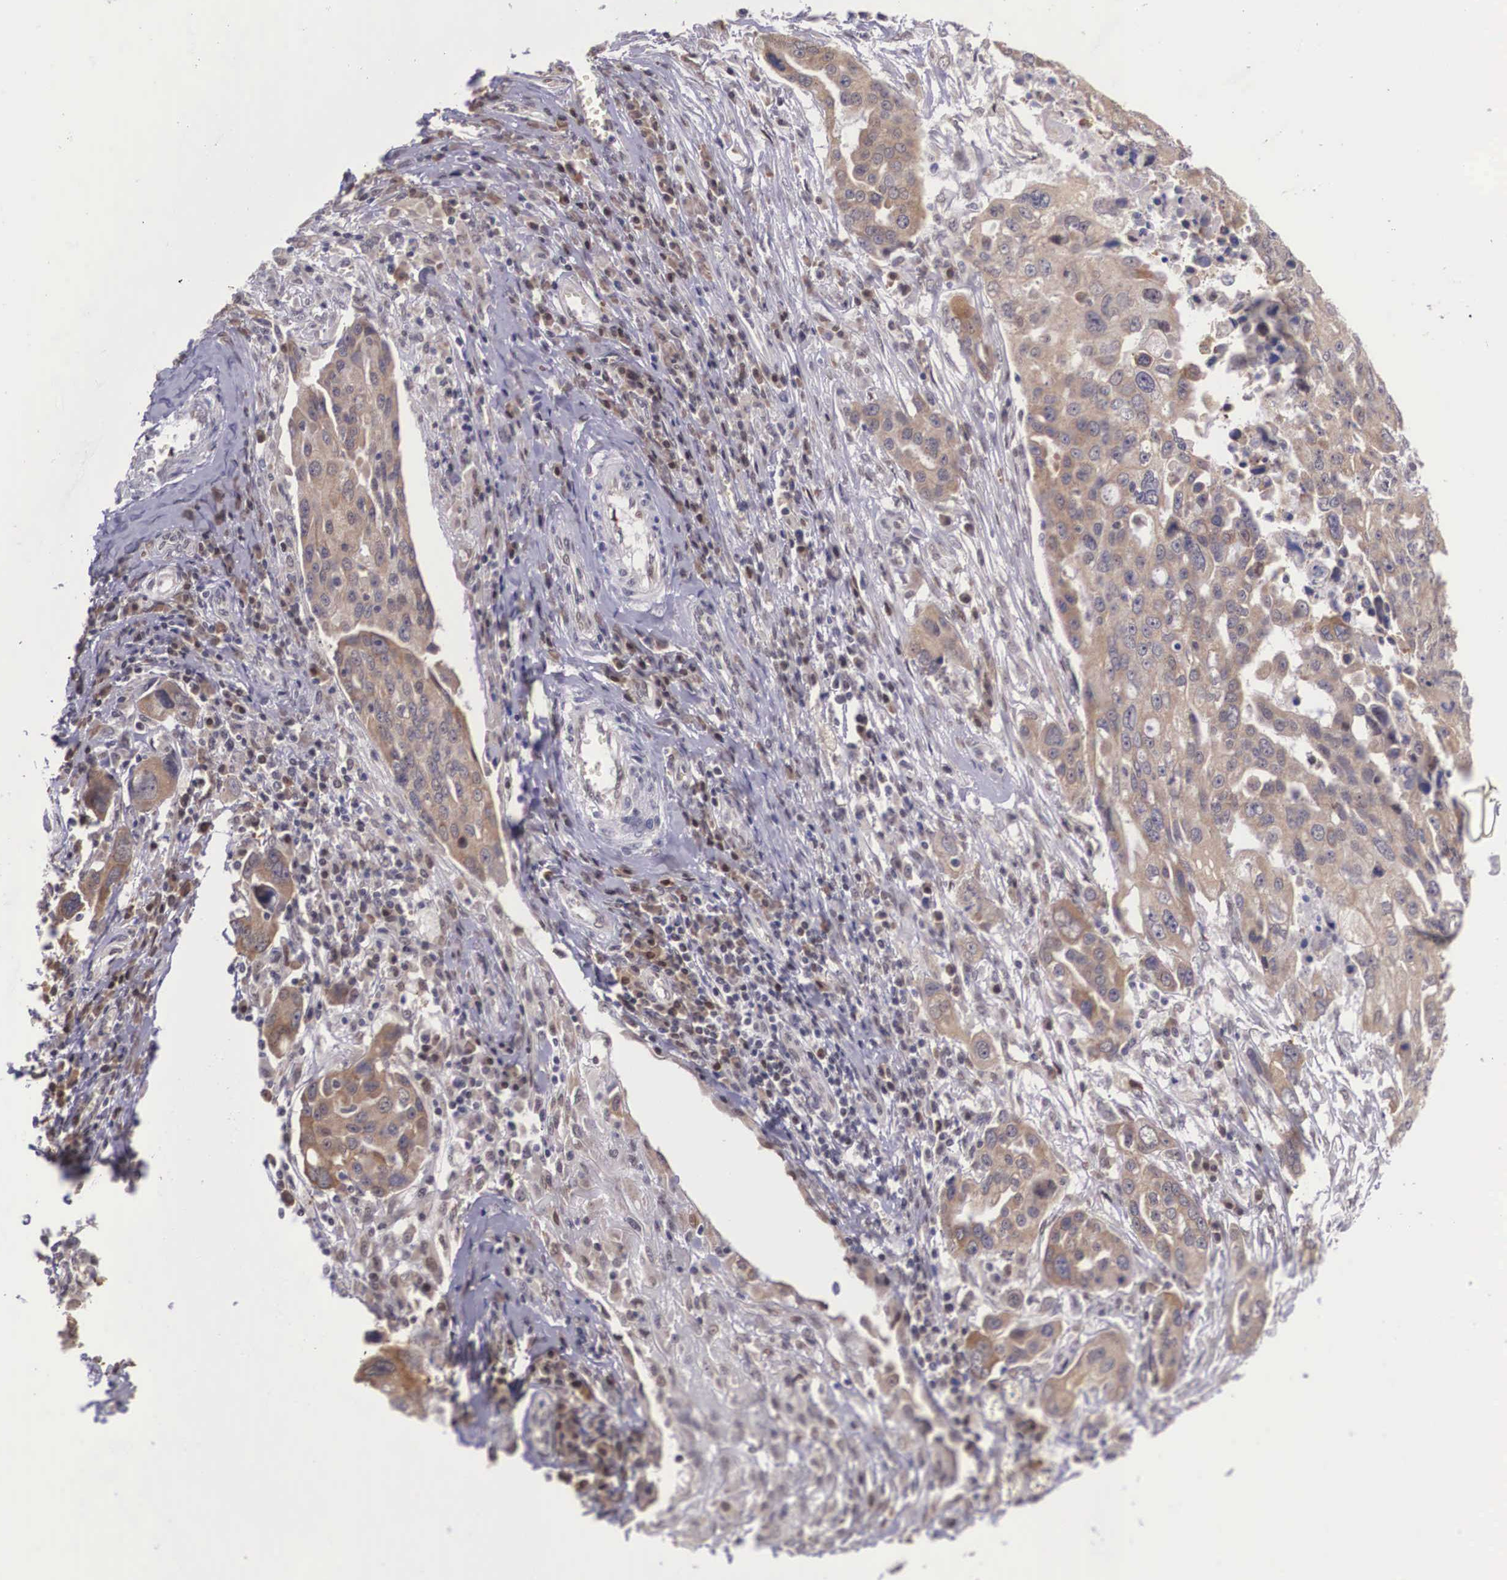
{"staining": {"intensity": "moderate", "quantity": "25%-75%", "location": "cytoplasmic/membranous"}, "tissue": "ovarian cancer", "cell_type": "Tumor cells", "image_type": "cancer", "snomed": [{"axis": "morphology", "description": "Carcinoma, endometroid"}, {"axis": "topography", "description": "Ovary"}], "caption": "This is a micrograph of immunohistochemistry staining of ovarian endometroid carcinoma, which shows moderate staining in the cytoplasmic/membranous of tumor cells.", "gene": "SLC25A21", "patient": {"sex": "female", "age": 75}}